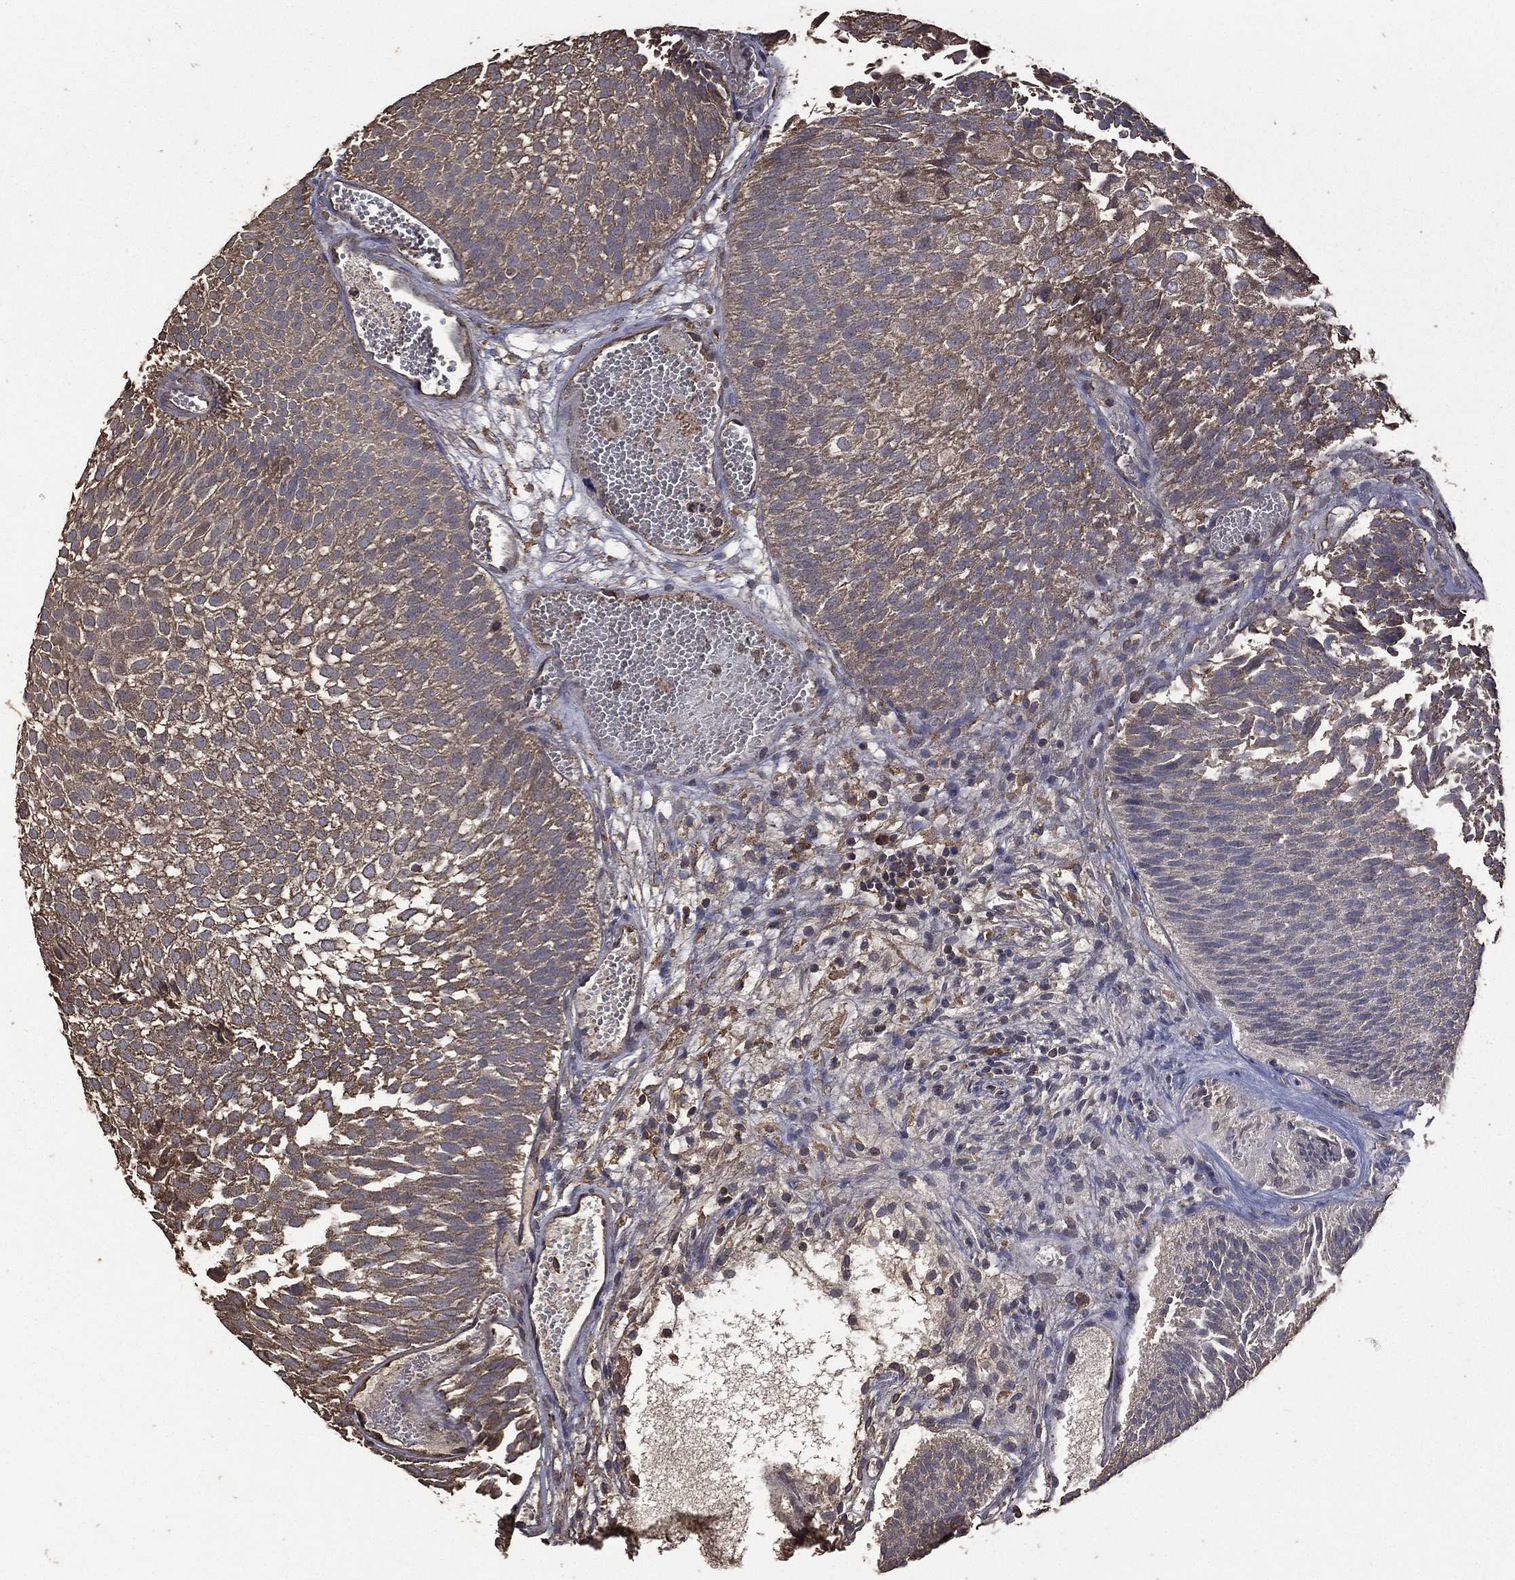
{"staining": {"intensity": "moderate", "quantity": "25%-75%", "location": "cytoplasmic/membranous"}, "tissue": "urothelial cancer", "cell_type": "Tumor cells", "image_type": "cancer", "snomed": [{"axis": "morphology", "description": "Urothelial carcinoma, Low grade"}, {"axis": "topography", "description": "Urinary bladder"}], "caption": "A histopathology image showing moderate cytoplasmic/membranous expression in approximately 25%-75% of tumor cells in urothelial cancer, as visualized by brown immunohistochemical staining.", "gene": "METTL27", "patient": {"sex": "male", "age": 52}}